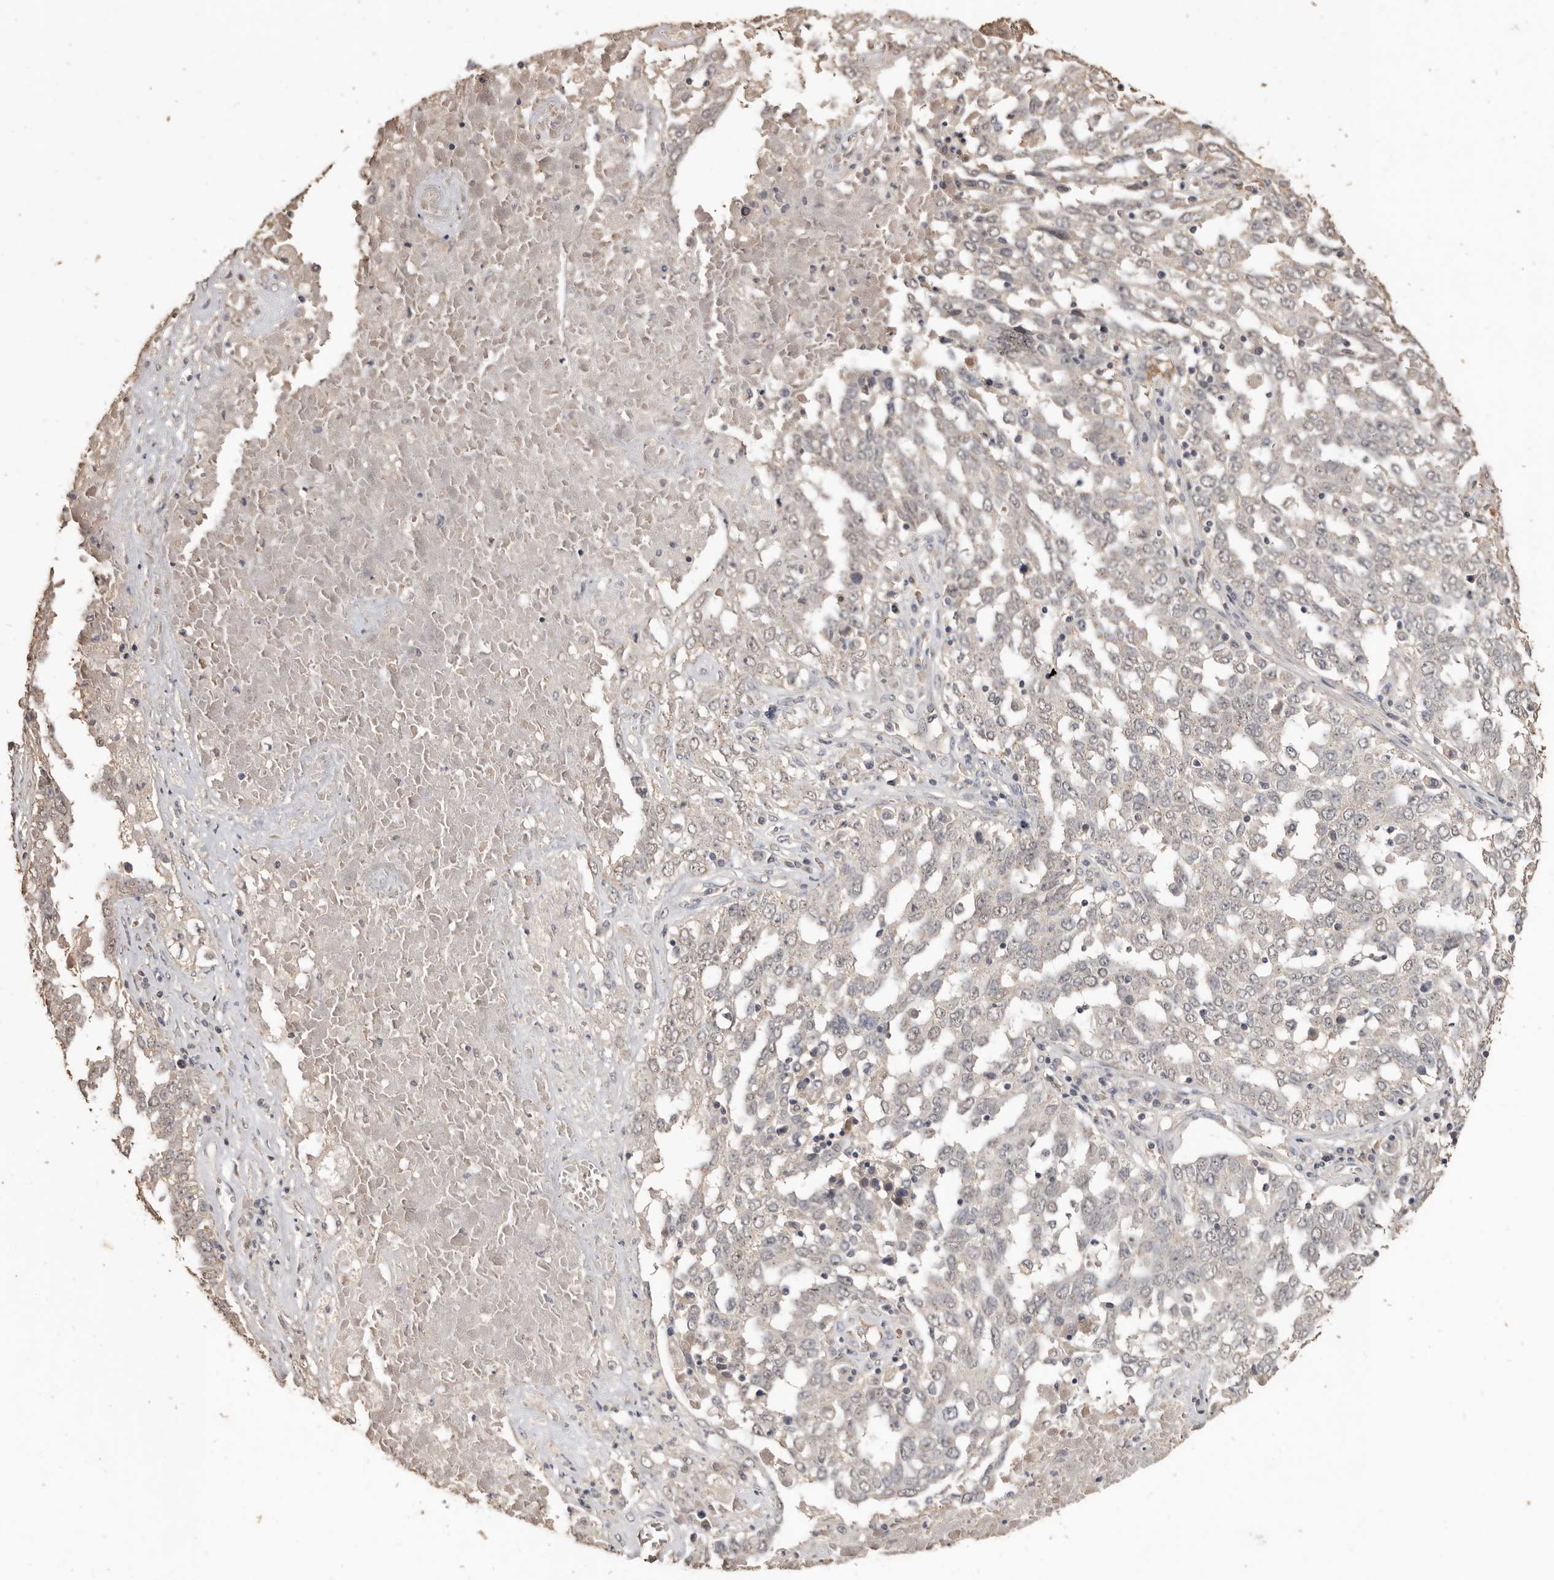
{"staining": {"intensity": "negative", "quantity": "none", "location": "none"}, "tissue": "ovarian cancer", "cell_type": "Tumor cells", "image_type": "cancer", "snomed": [{"axis": "morphology", "description": "Carcinoma, endometroid"}, {"axis": "topography", "description": "Ovary"}], "caption": "This histopathology image is of endometroid carcinoma (ovarian) stained with immunohistochemistry (IHC) to label a protein in brown with the nuclei are counter-stained blue. There is no expression in tumor cells. (Brightfield microscopy of DAB (3,3'-diaminobenzidine) immunohistochemistry at high magnification).", "gene": "INAVA", "patient": {"sex": "female", "age": 62}}